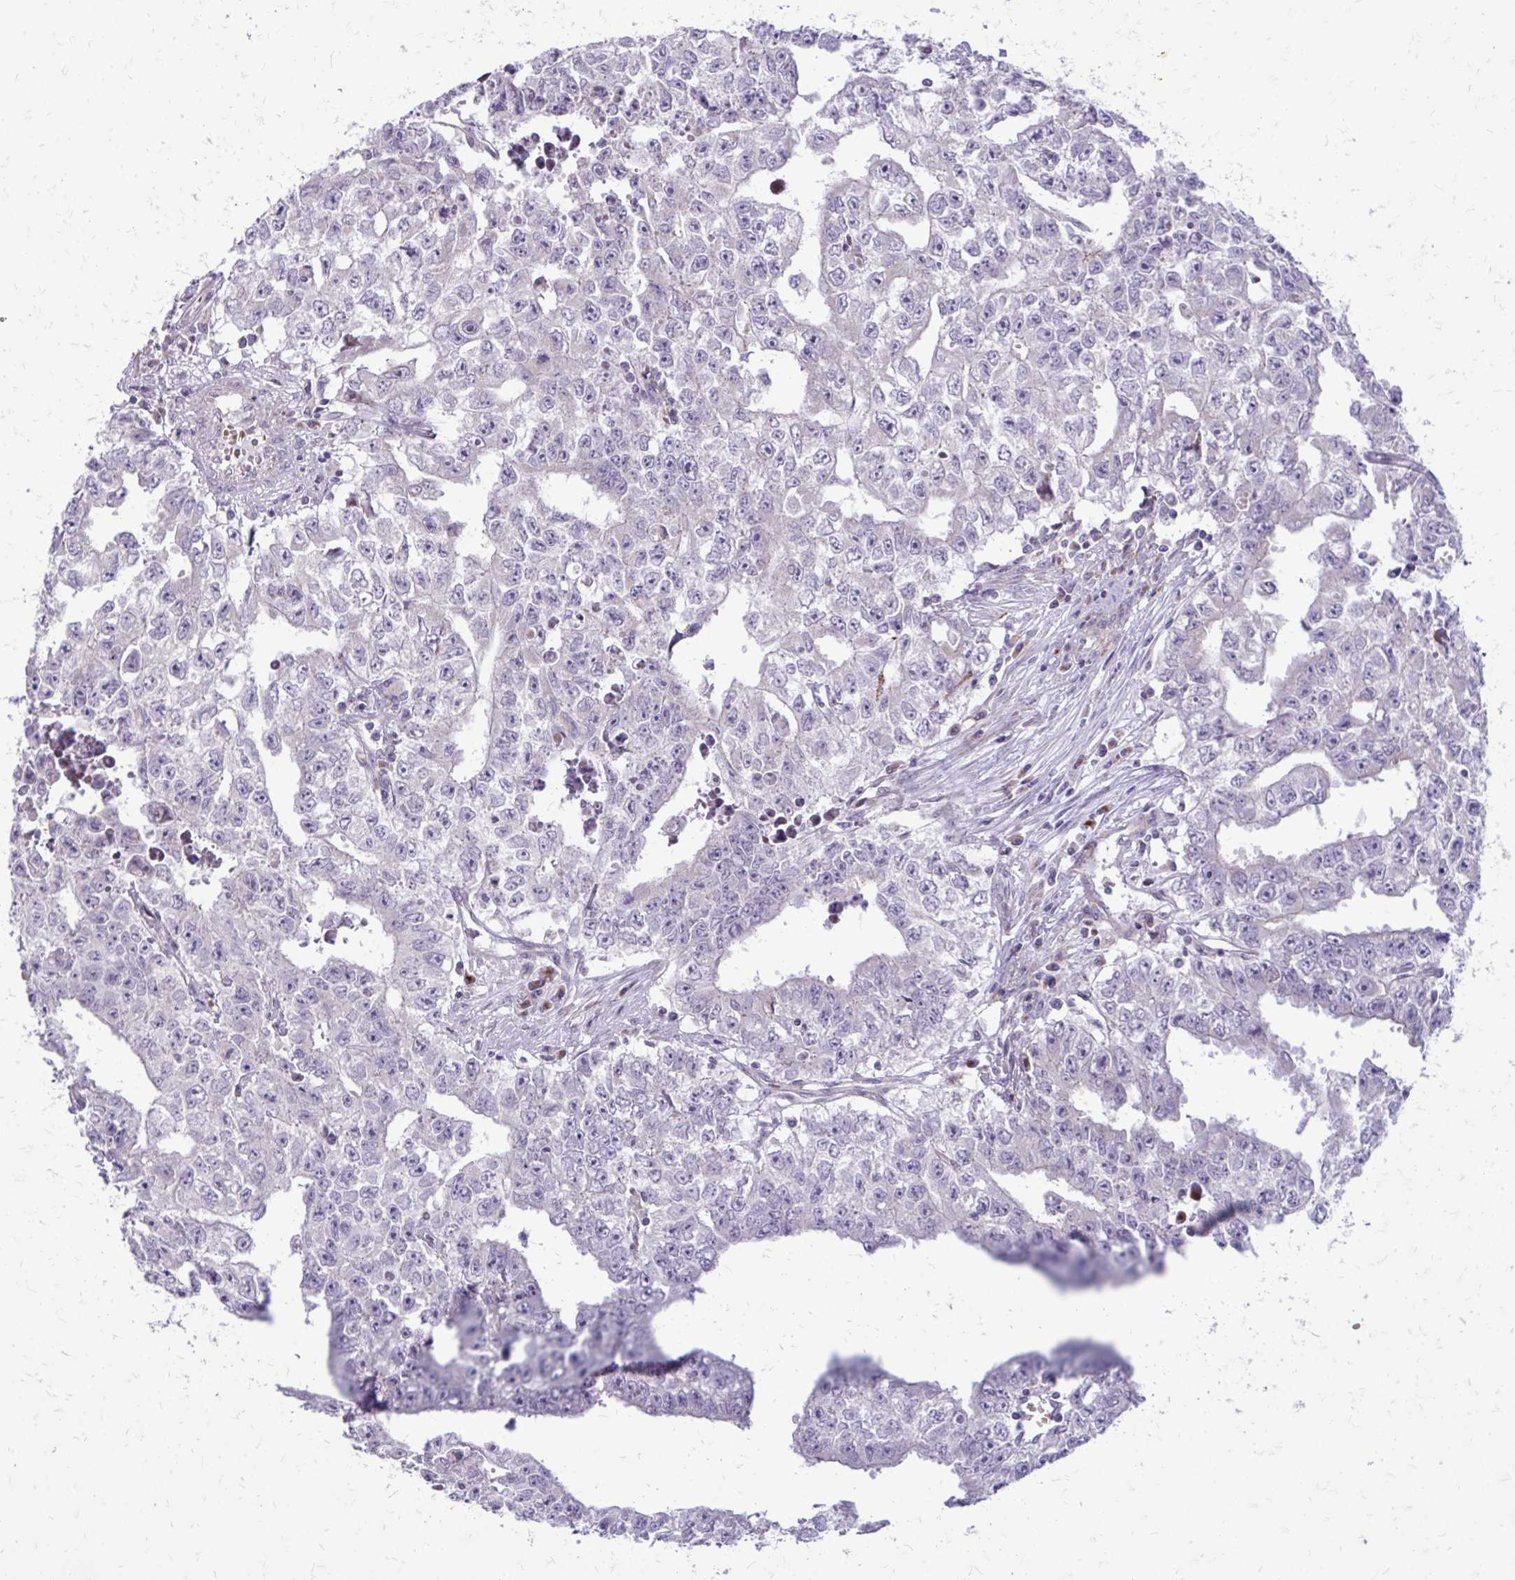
{"staining": {"intensity": "negative", "quantity": "none", "location": "none"}, "tissue": "testis cancer", "cell_type": "Tumor cells", "image_type": "cancer", "snomed": [{"axis": "morphology", "description": "Carcinoma, Embryonal, NOS"}, {"axis": "morphology", "description": "Teratoma, malignant, NOS"}, {"axis": "topography", "description": "Testis"}], "caption": "Human testis cancer stained for a protein using immunohistochemistry (IHC) reveals no staining in tumor cells.", "gene": "FUNDC2", "patient": {"sex": "male", "age": 24}}